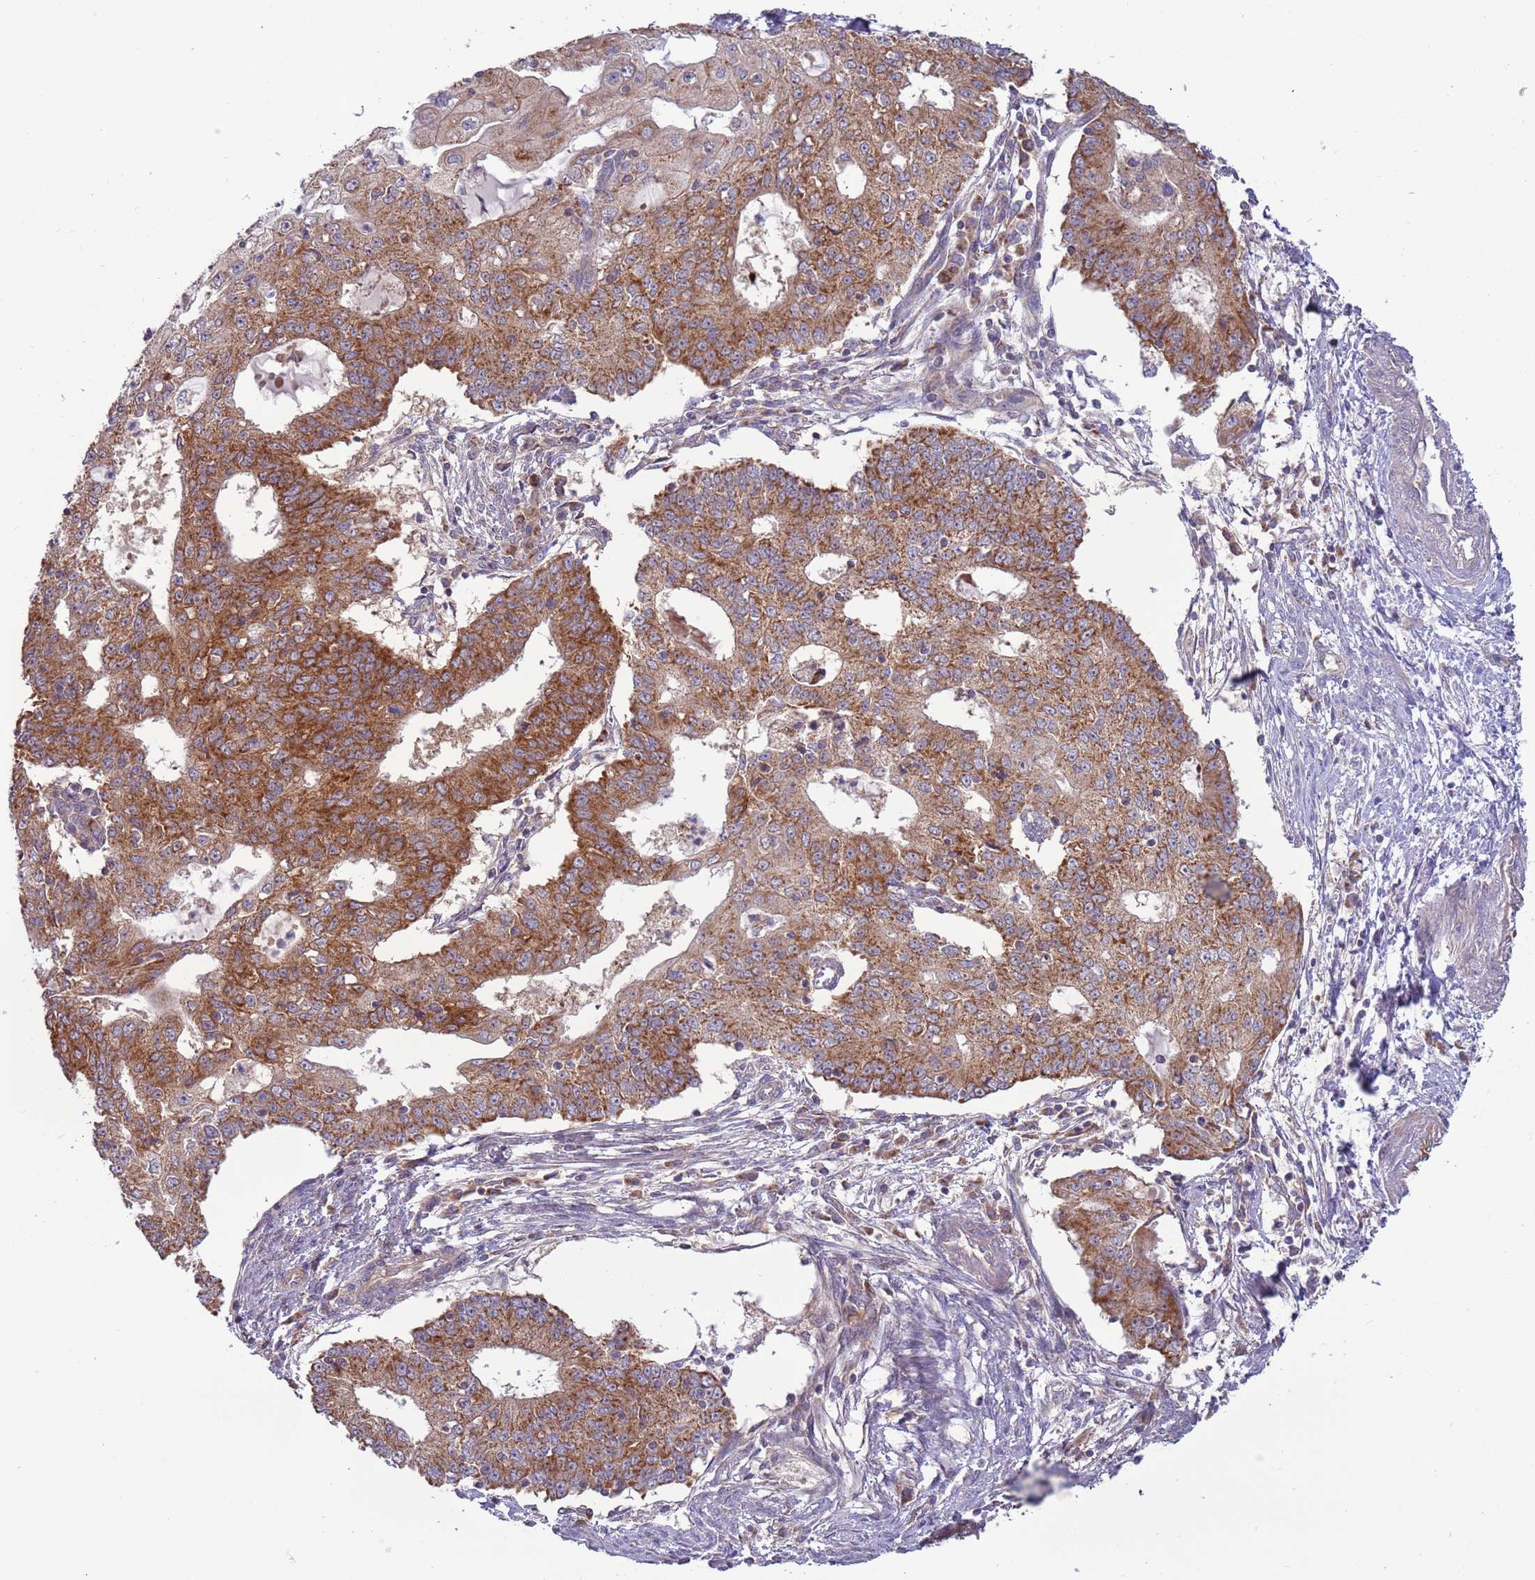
{"staining": {"intensity": "strong", "quantity": ">75%", "location": "cytoplasmic/membranous"}, "tissue": "endometrial cancer", "cell_type": "Tumor cells", "image_type": "cancer", "snomed": [{"axis": "morphology", "description": "Adenocarcinoma, NOS"}, {"axis": "topography", "description": "Endometrium"}], "caption": "Immunohistochemical staining of human endometrial cancer demonstrates high levels of strong cytoplasmic/membranous protein positivity in approximately >75% of tumor cells.", "gene": "UQCRQ", "patient": {"sex": "female", "age": 56}}